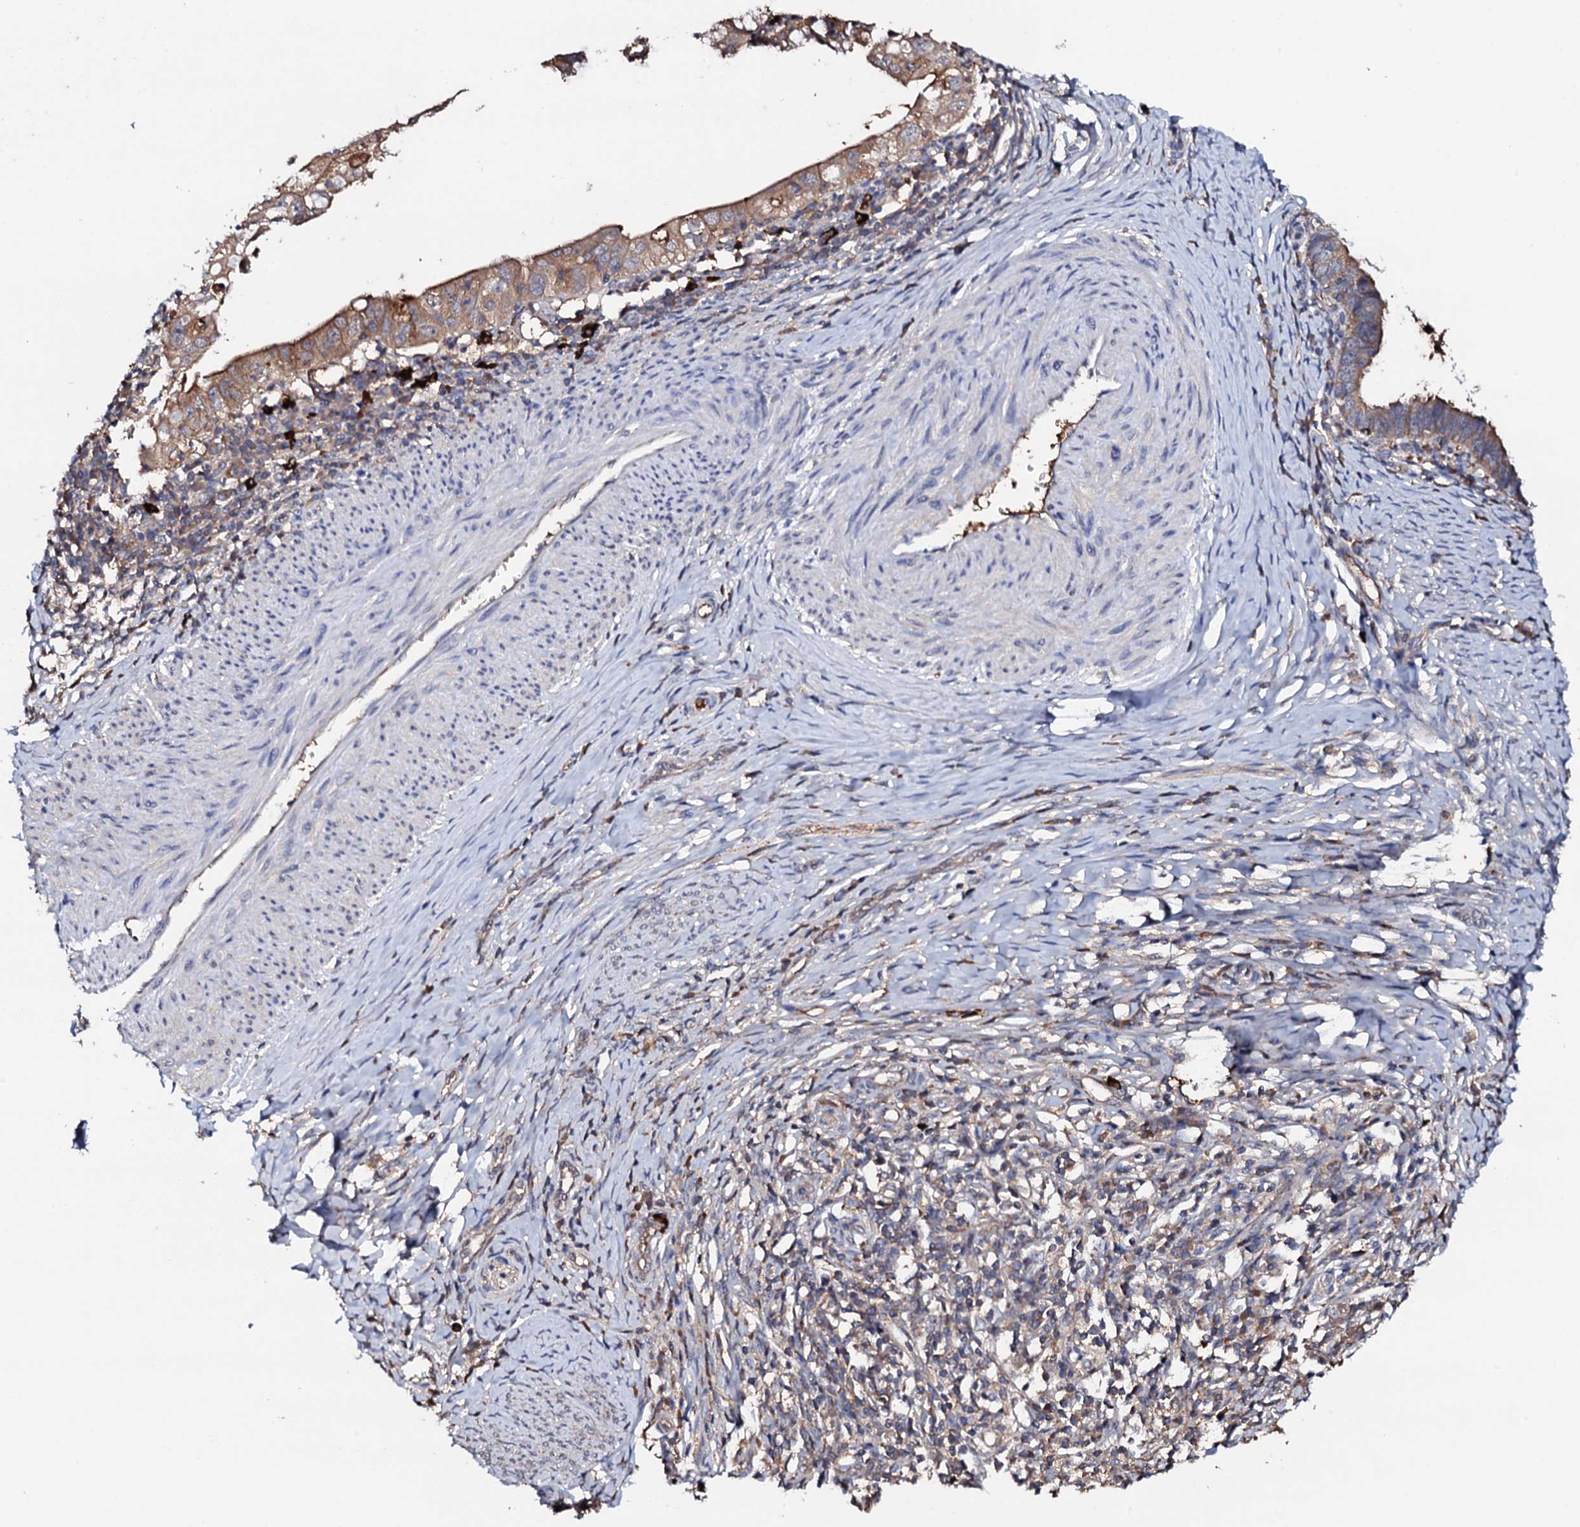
{"staining": {"intensity": "moderate", "quantity": ">75%", "location": "cytoplasmic/membranous"}, "tissue": "cervical cancer", "cell_type": "Tumor cells", "image_type": "cancer", "snomed": [{"axis": "morphology", "description": "Adenocarcinoma, NOS"}, {"axis": "topography", "description": "Cervix"}], "caption": "IHC (DAB) staining of adenocarcinoma (cervical) displays moderate cytoplasmic/membranous protein expression in approximately >75% of tumor cells. The protein is shown in brown color, while the nuclei are stained blue.", "gene": "TCAF2", "patient": {"sex": "female", "age": 36}}